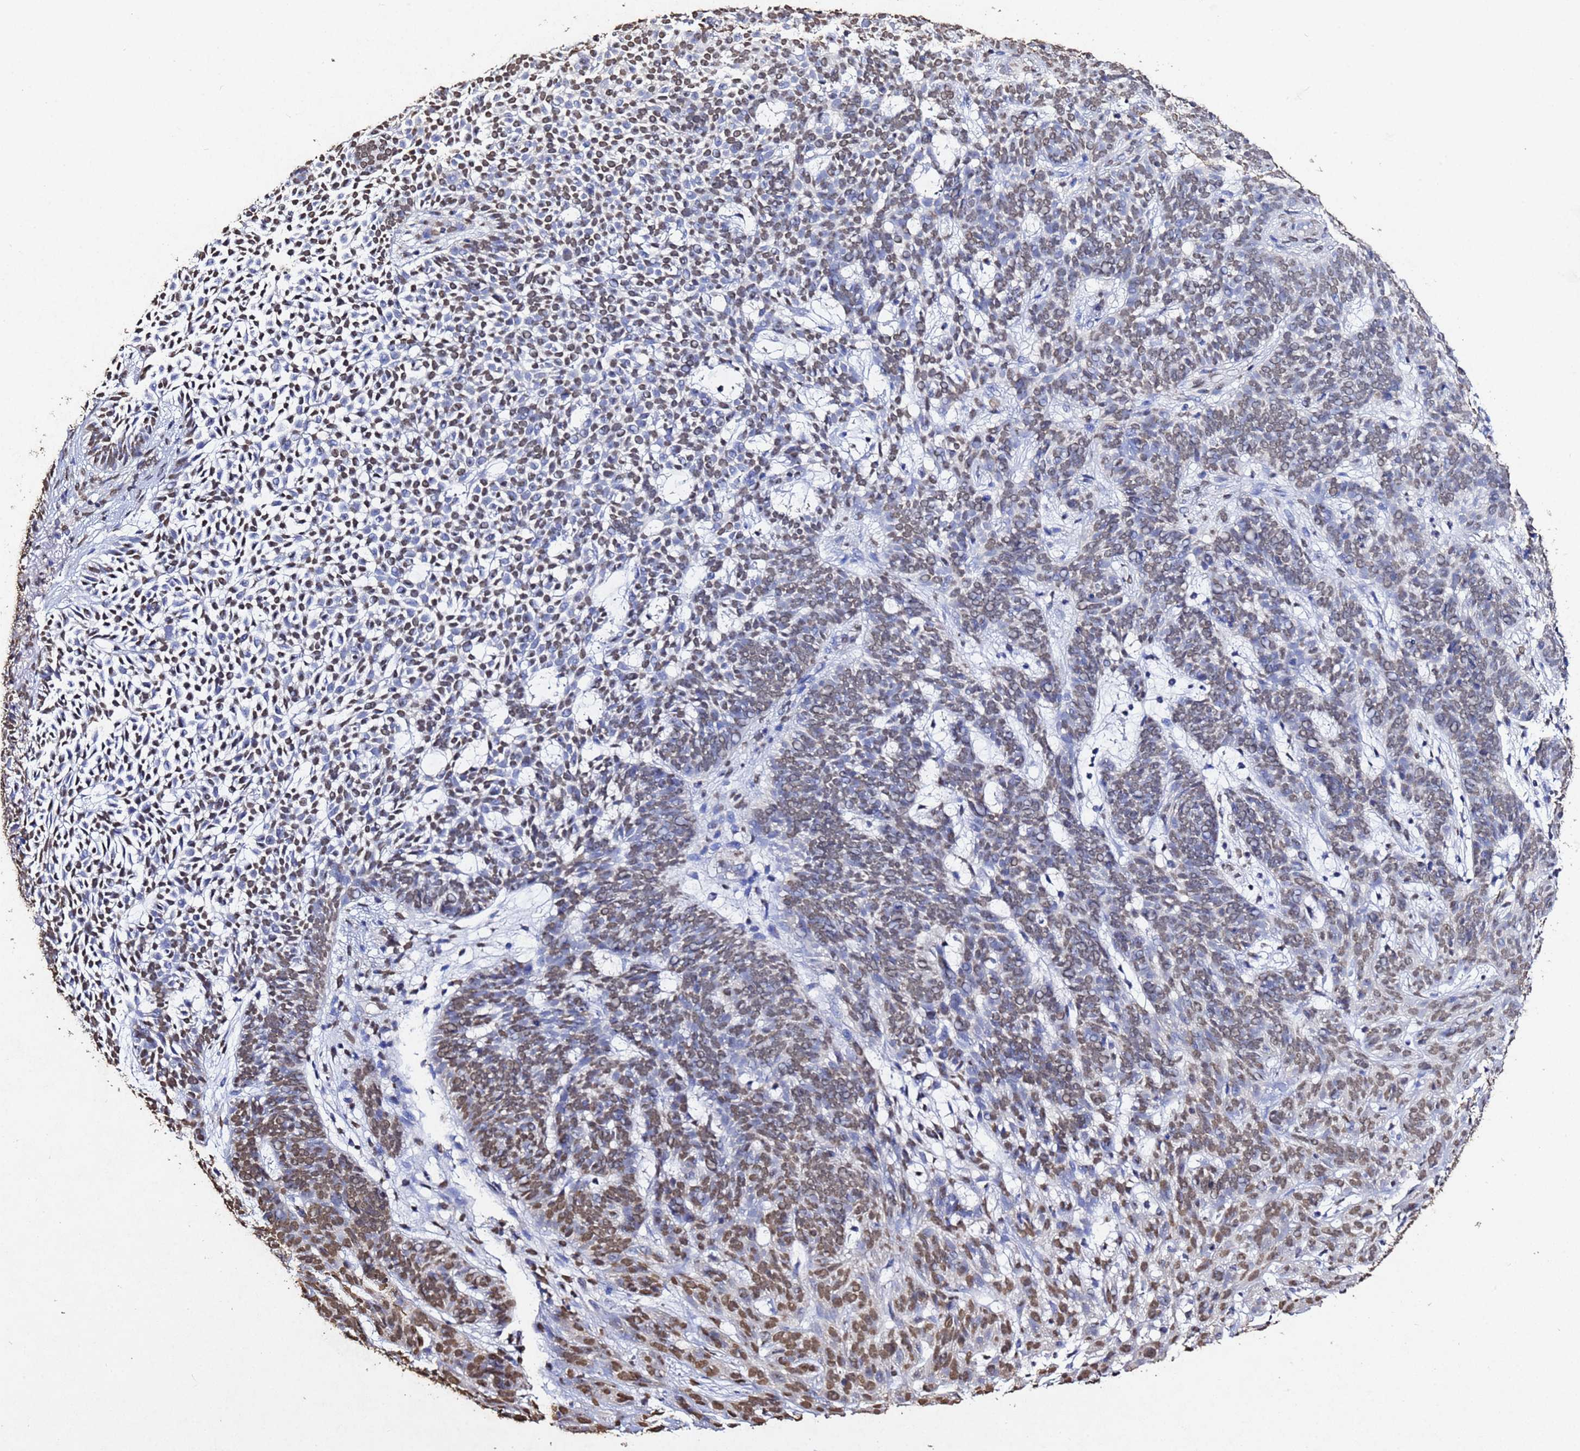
{"staining": {"intensity": "weak", "quantity": "25%-75%", "location": "nuclear"}, "tissue": "skin cancer", "cell_type": "Tumor cells", "image_type": "cancer", "snomed": [{"axis": "morphology", "description": "Basal cell carcinoma"}, {"axis": "topography", "description": "Skin"}], "caption": "Immunohistochemistry of basal cell carcinoma (skin) displays low levels of weak nuclear staining in approximately 25%-75% of tumor cells.", "gene": "MYOCD", "patient": {"sex": "female", "age": 78}}